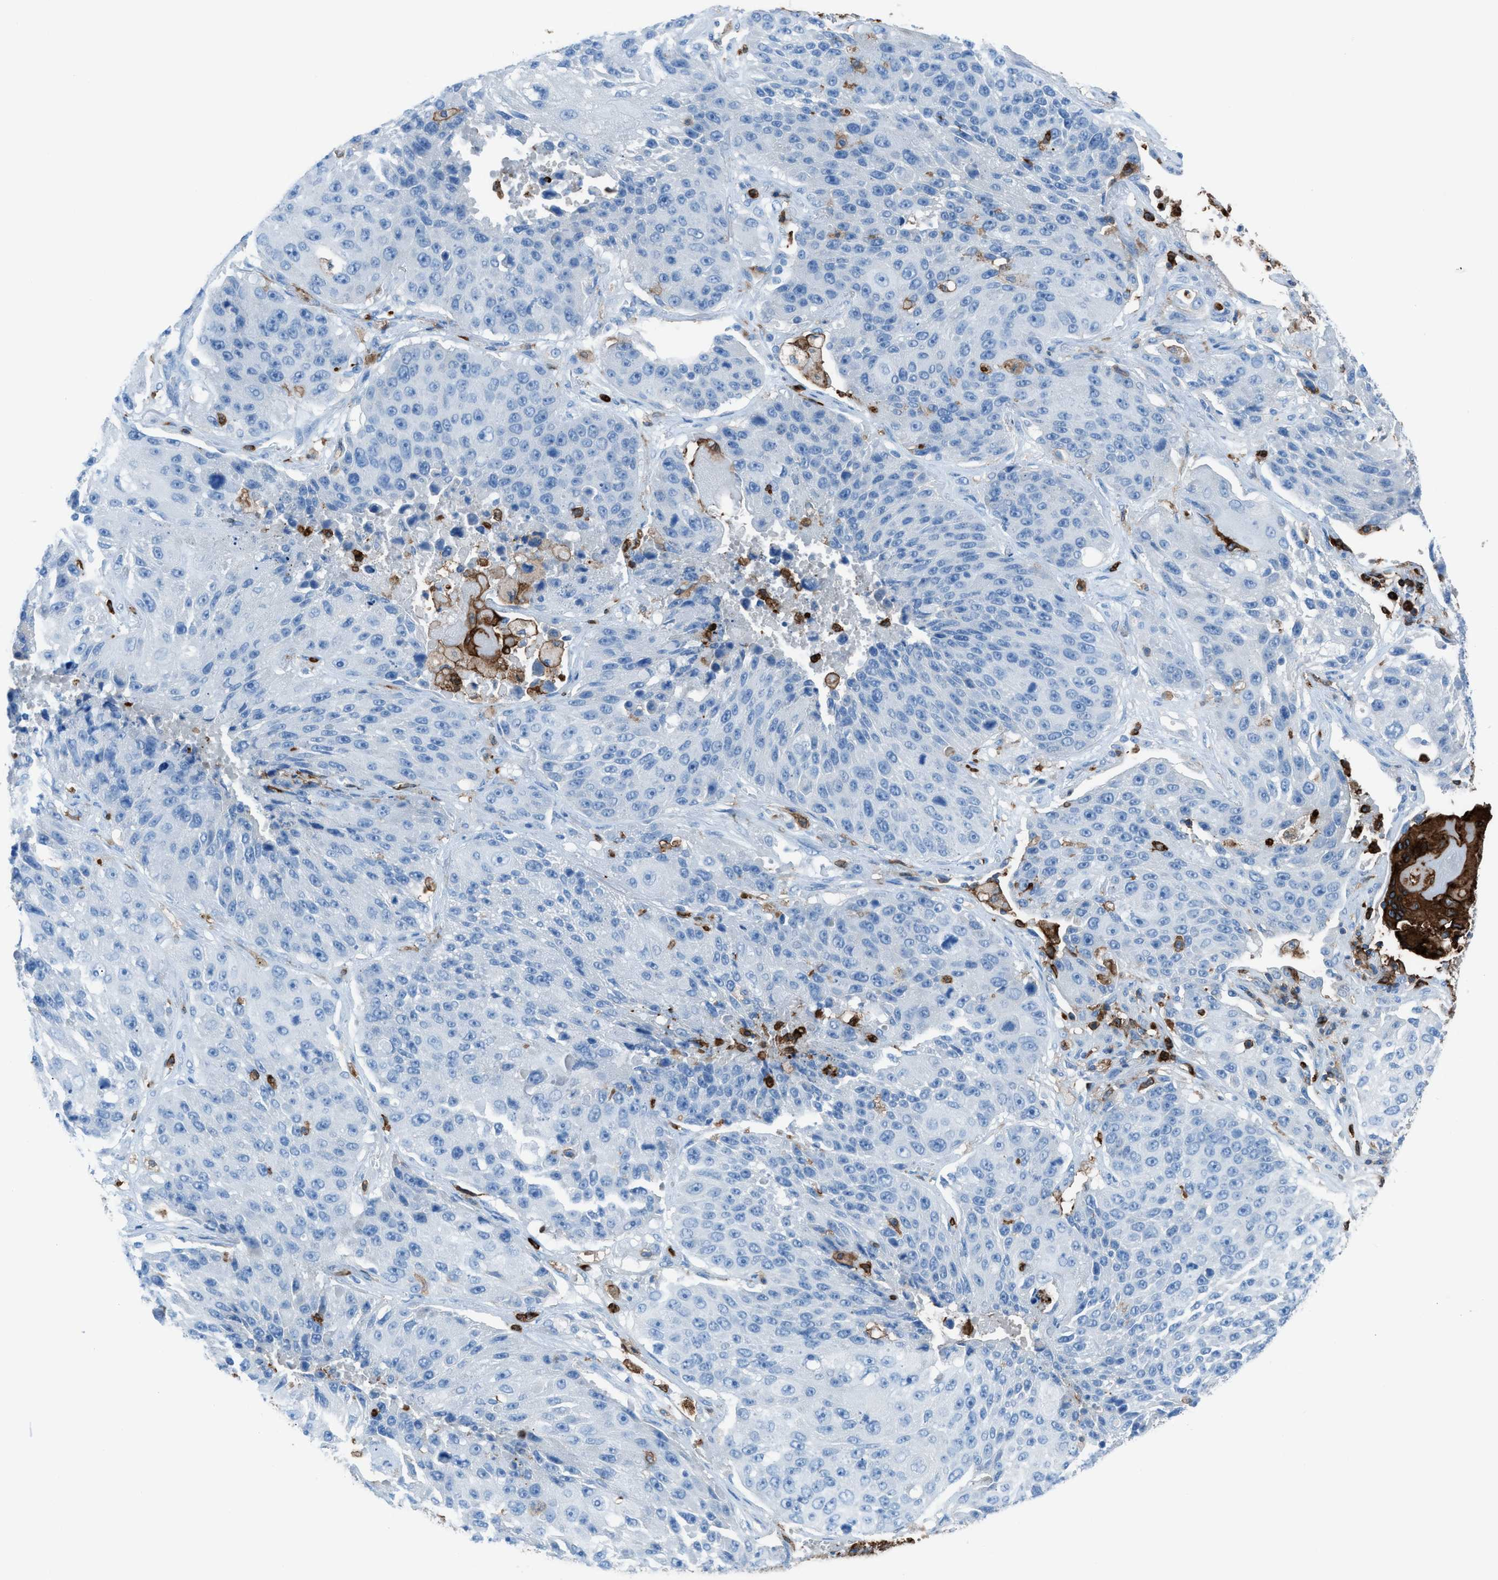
{"staining": {"intensity": "negative", "quantity": "none", "location": "none"}, "tissue": "lung cancer", "cell_type": "Tumor cells", "image_type": "cancer", "snomed": [{"axis": "morphology", "description": "Squamous cell carcinoma, NOS"}, {"axis": "topography", "description": "Lung"}], "caption": "Tumor cells show no significant protein staining in squamous cell carcinoma (lung).", "gene": "ITGB2", "patient": {"sex": "male", "age": 61}}